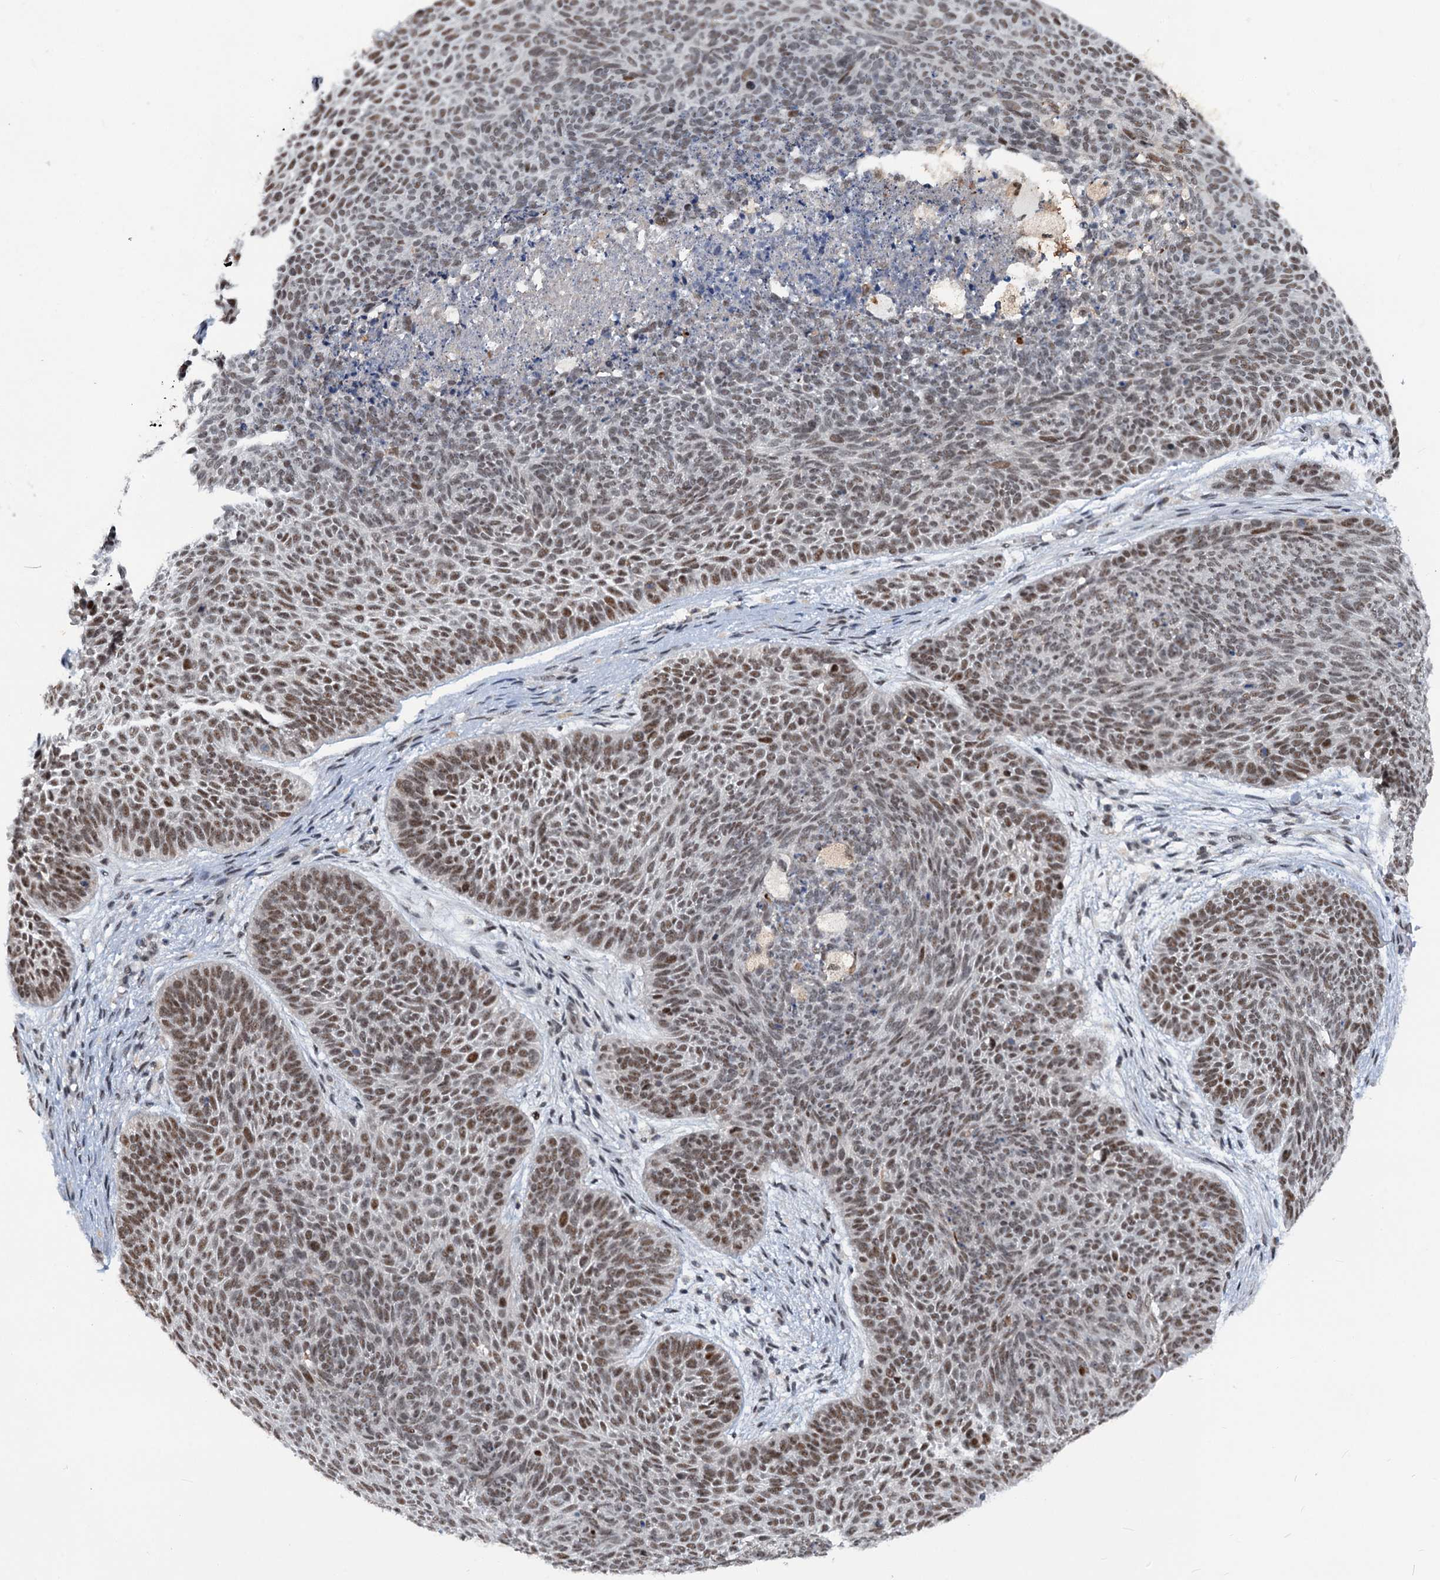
{"staining": {"intensity": "weak", "quantity": ">75%", "location": "nuclear"}, "tissue": "skin cancer", "cell_type": "Tumor cells", "image_type": "cancer", "snomed": [{"axis": "morphology", "description": "Basal cell carcinoma"}, {"axis": "topography", "description": "Skin"}], "caption": "Immunohistochemical staining of human skin cancer (basal cell carcinoma) demonstrates low levels of weak nuclear staining in about >75% of tumor cells. (brown staining indicates protein expression, while blue staining denotes nuclei).", "gene": "PHF8", "patient": {"sex": "male", "age": 85}}